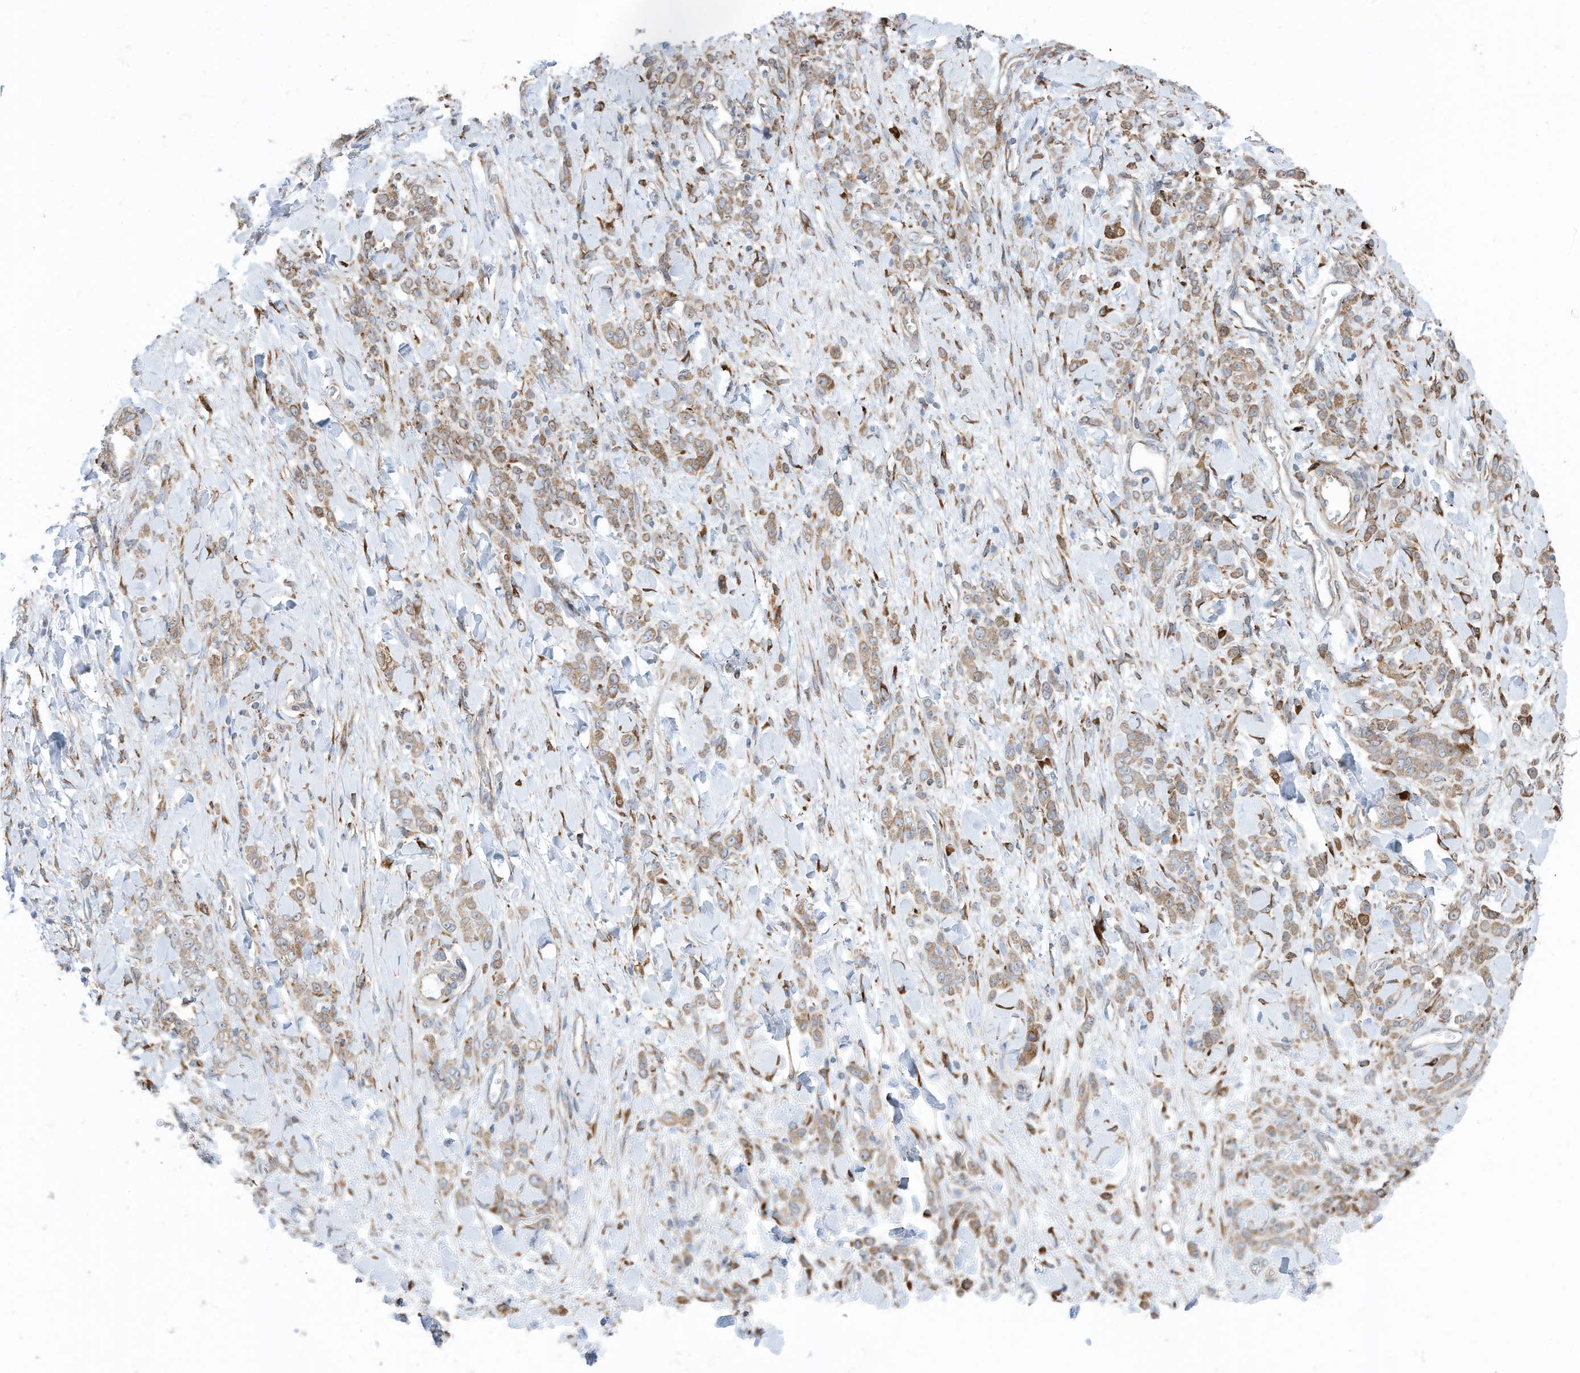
{"staining": {"intensity": "moderate", "quantity": ">75%", "location": "cytoplasmic/membranous"}, "tissue": "stomach cancer", "cell_type": "Tumor cells", "image_type": "cancer", "snomed": [{"axis": "morphology", "description": "Normal tissue, NOS"}, {"axis": "morphology", "description": "Adenocarcinoma, NOS"}, {"axis": "topography", "description": "Stomach"}], "caption": "IHC image of neoplastic tissue: stomach adenocarcinoma stained using immunohistochemistry (IHC) displays medium levels of moderate protein expression localized specifically in the cytoplasmic/membranous of tumor cells, appearing as a cytoplasmic/membranous brown color.", "gene": "ZNF354C", "patient": {"sex": "male", "age": 82}}